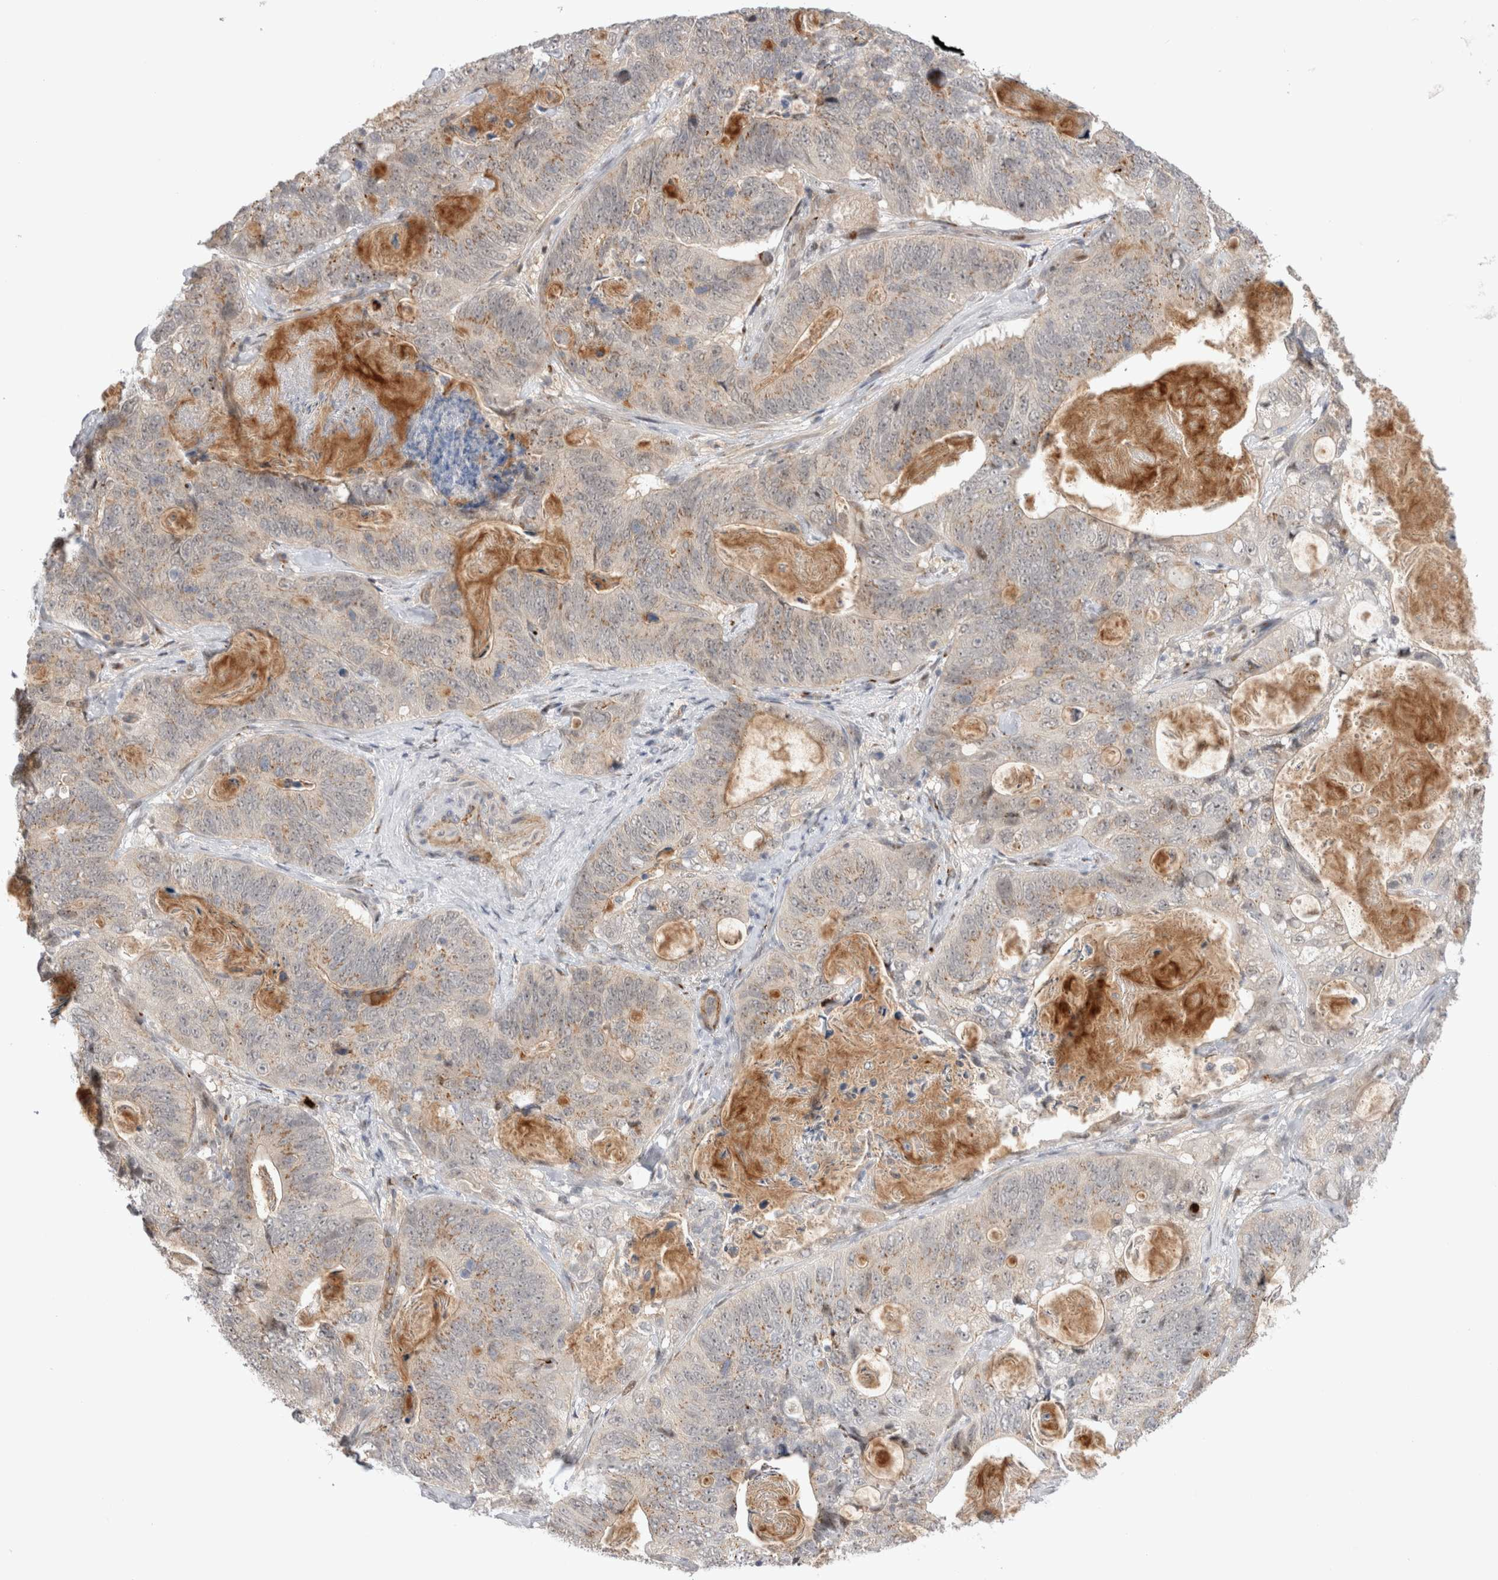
{"staining": {"intensity": "weak", "quantity": ">75%", "location": "cytoplasmic/membranous"}, "tissue": "stomach cancer", "cell_type": "Tumor cells", "image_type": "cancer", "snomed": [{"axis": "morphology", "description": "Normal tissue, NOS"}, {"axis": "morphology", "description": "Adenocarcinoma, NOS"}, {"axis": "topography", "description": "Stomach"}], "caption": "Immunohistochemical staining of stomach adenocarcinoma demonstrates low levels of weak cytoplasmic/membranous positivity in about >75% of tumor cells.", "gene": "VPS28", "patient": {"sex": "female", "age": 89}}